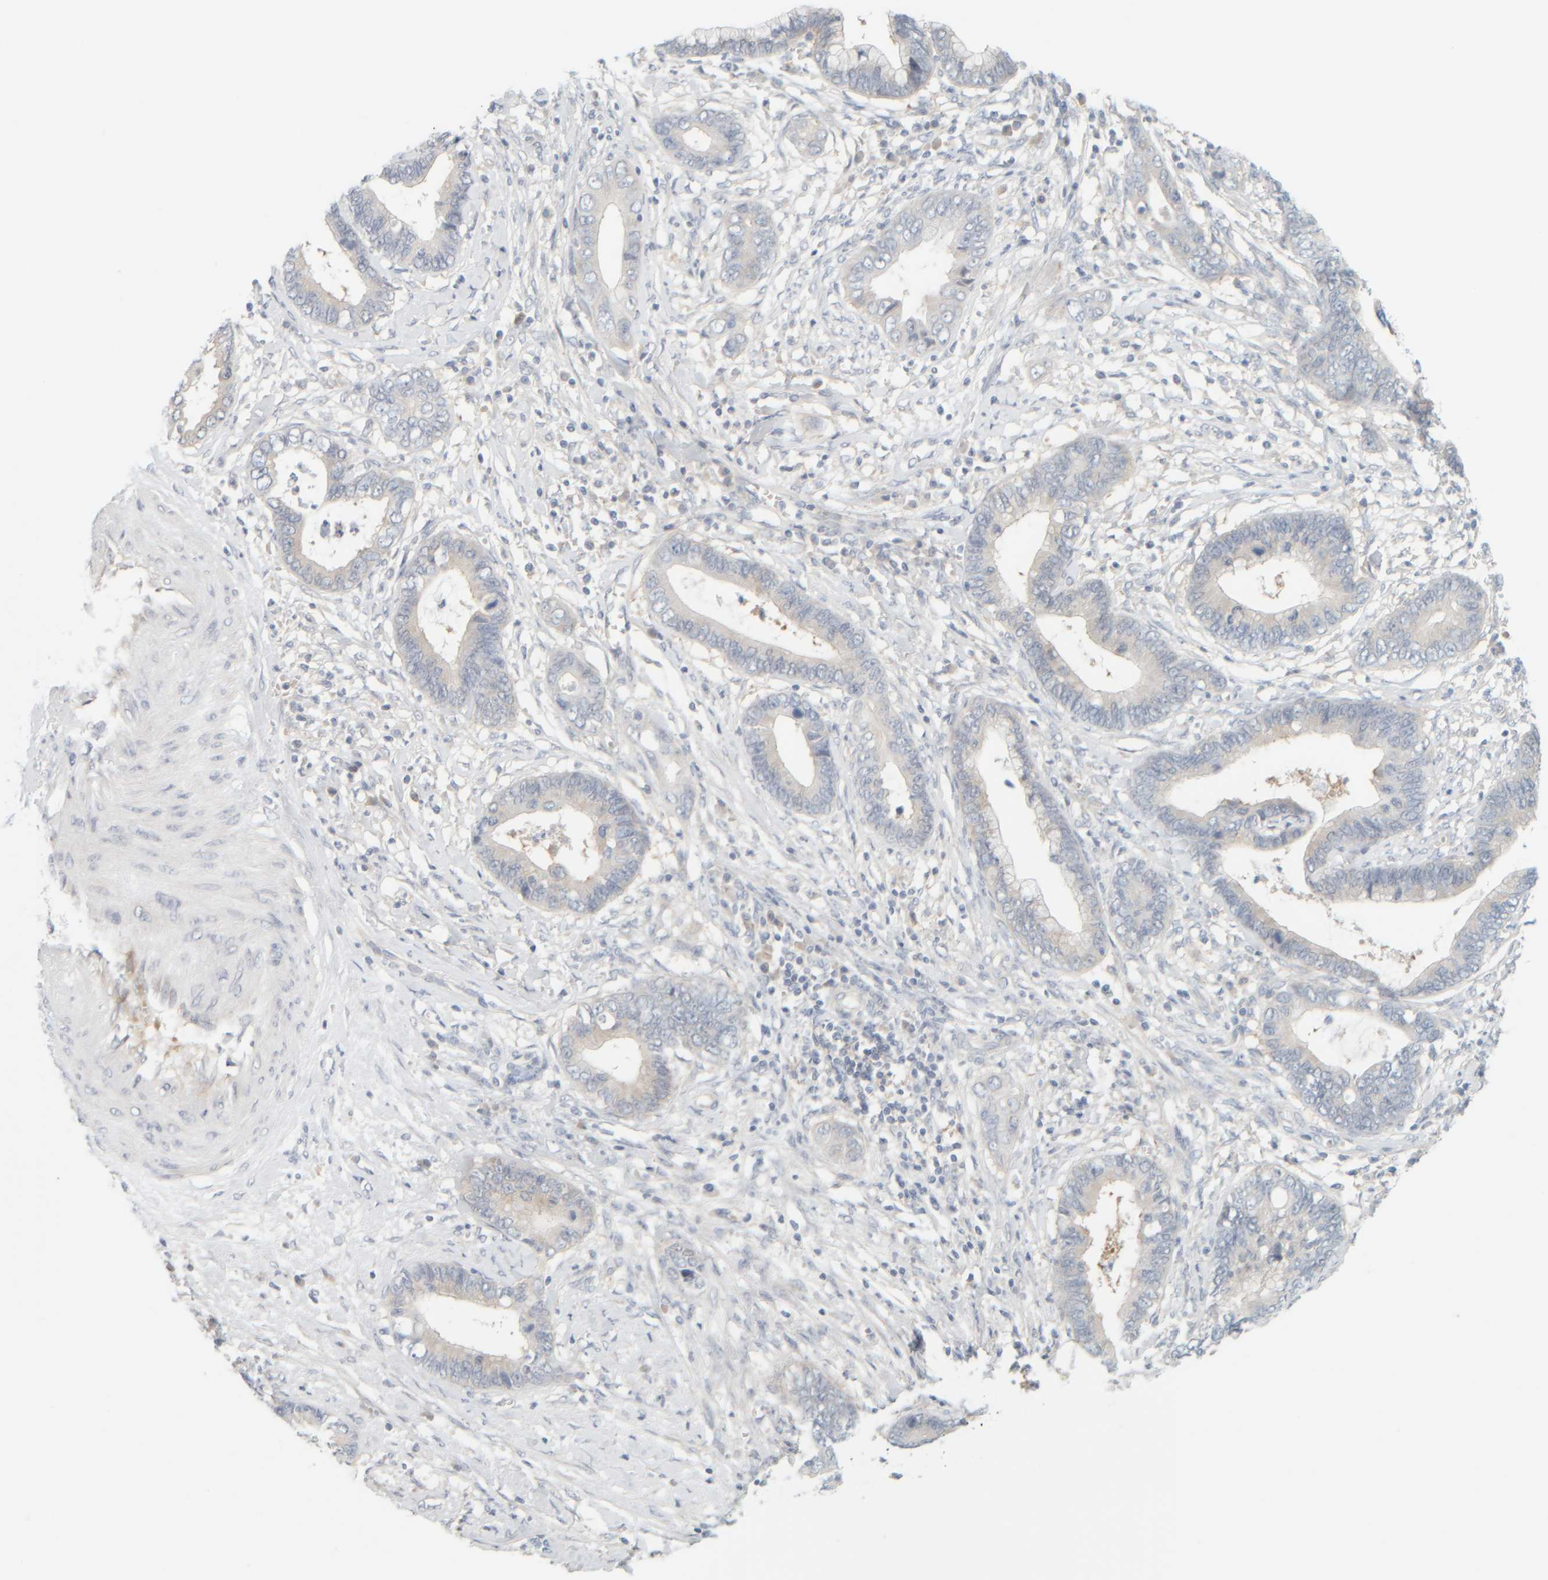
{"staining": {"intensity": "negative", "quantity": "none", "location": "none"}, "tissue": "cervical cancer", "cell_type": "Tumor cells", "image_type": "cancer", "snomed": [{"axis": "morphology", "description": "Adenocarcinoma, NOS"}, {"axis": "topography", "description": "Cervix"}], "caption": "Immunohistochemistry (IHC) of human cervical cancer displays no positivity in tumor cells.", "gene": "PTGES3L-AARSD1", "patient": {"sex": "female", "age": 44}}